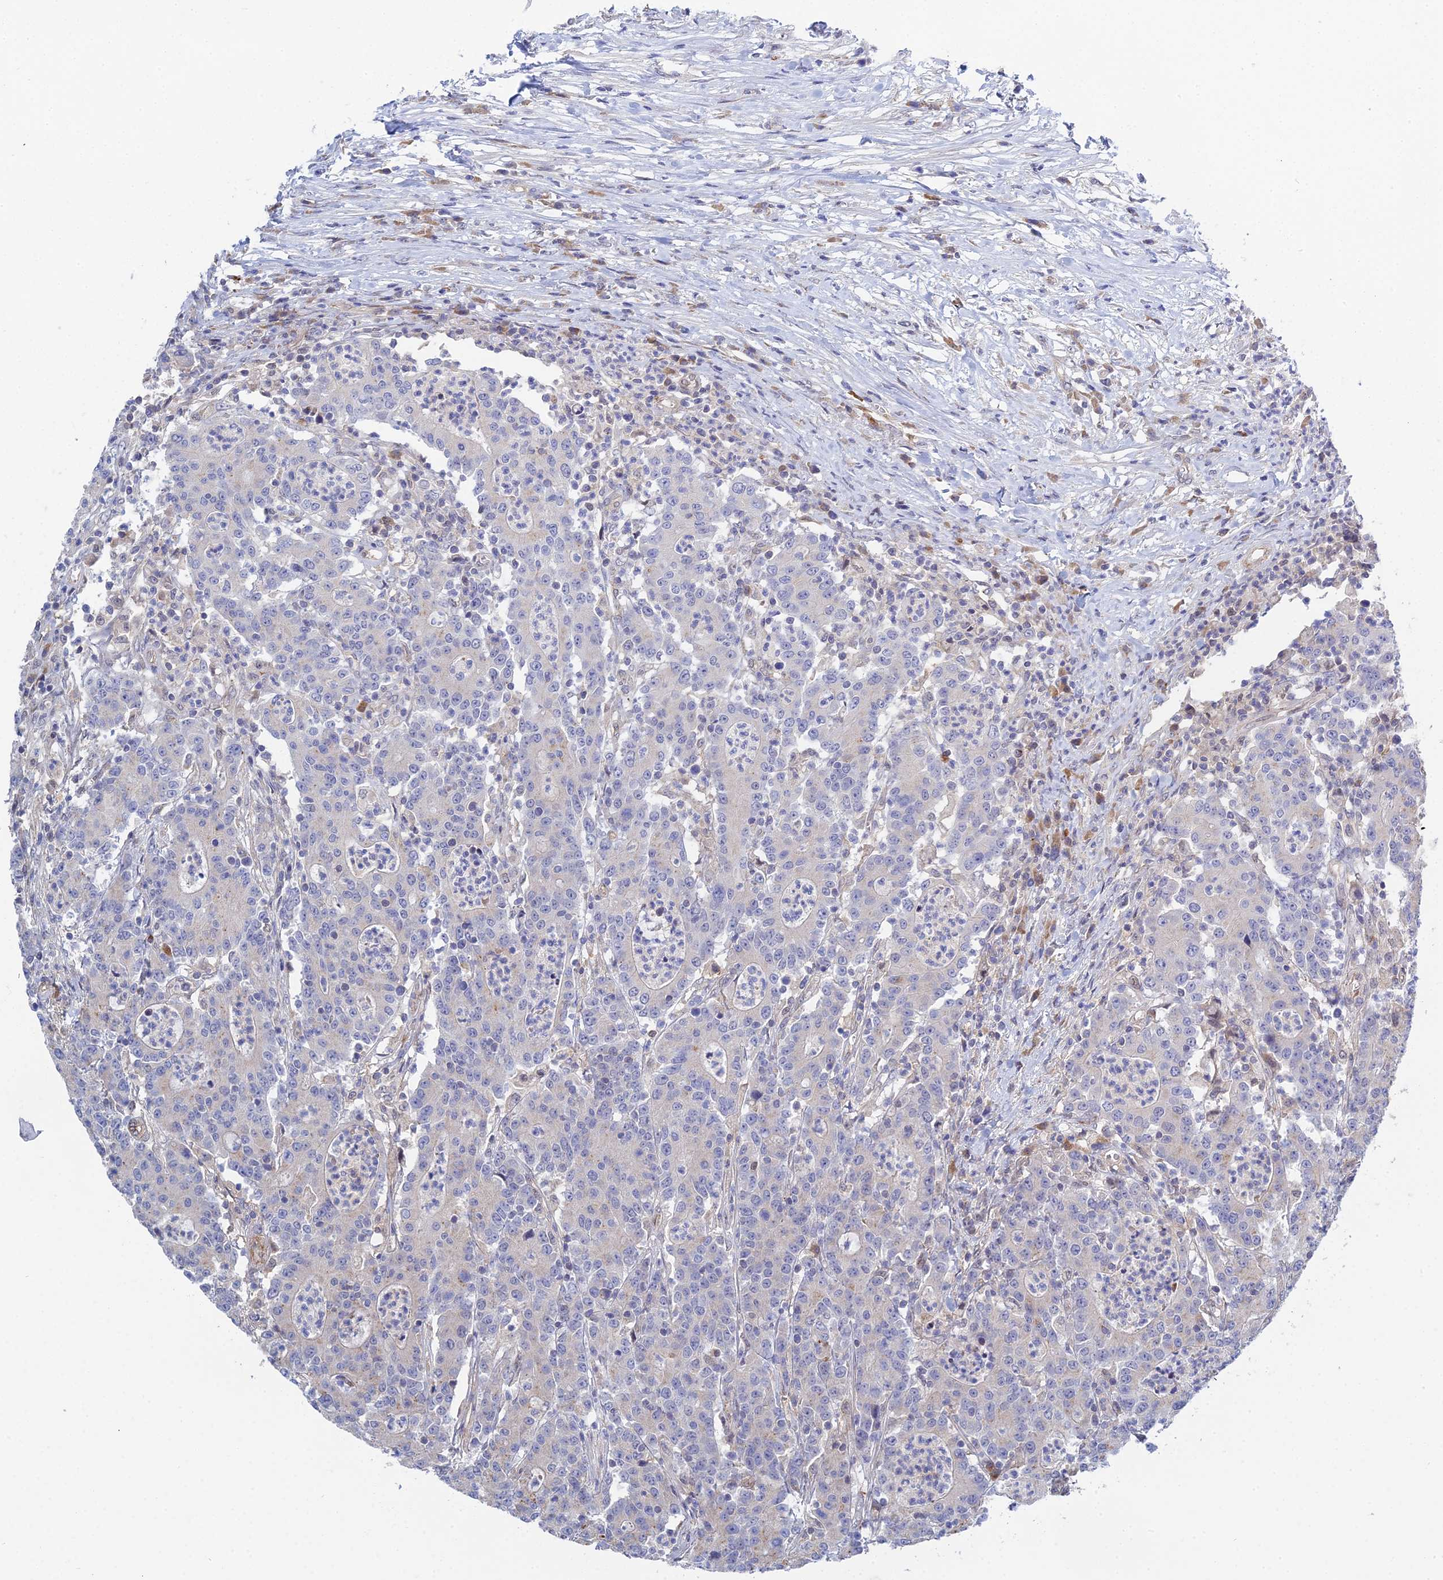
{"staining": {"intensity": "negative", "quantity": "none", "location": "none"}, "tissue": "colorectal cancer", "cell_type": "Tumor cells", "image_type": "cancer", "snomed": [{"axis": "morphology", "description": "Adenocarcinoma, NOS"}, {"axis": "topography", "description": "Colon"}], "caption": "Immunohistochemistry photomicrograph of neoplastic tissue: human colorectal cancer stained with DAB demonstrates no significant protein expression in tumor cells.", "gene": "DNAH14", "patient": {"sex": "male", "age": 83}}